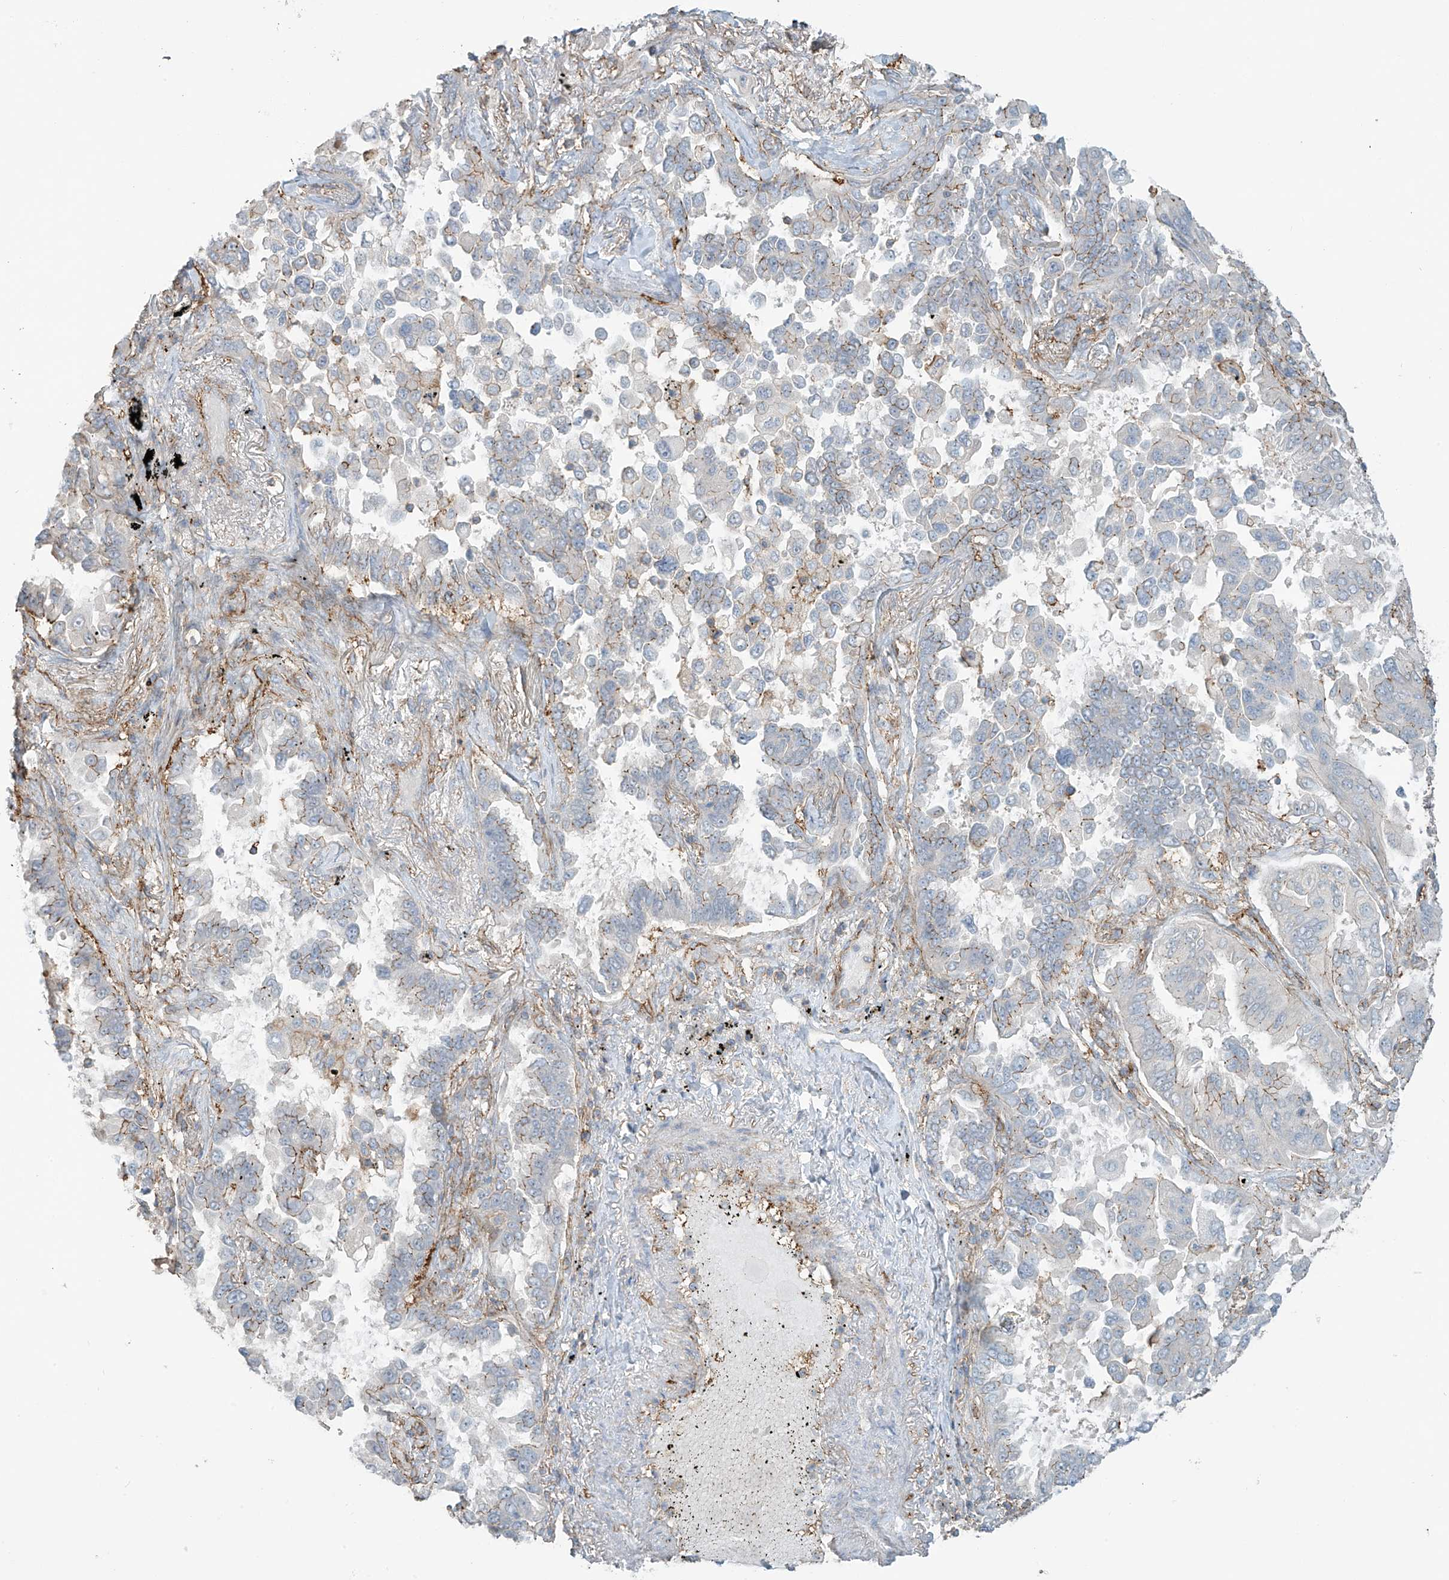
{"staining": {"intensity": "moderate", "quantity": "<25%", "location": "cytoplasmic/membranous"}, "tissue": "lung cancer", "cell_type": "Tumor cells", "image_type": "cancer", "snomed": [{"axis": "morphology", "description": "Adenocarcinoma, NOS"}, {"axis": "topography", "description": "Lung"}], "caption": "A micrograph of lung cancer stained for a protein exhibits moderate cytoplasmic/membranous brown staining in tumor cells.", "gene": "SLC9A2", "patient": {"sex": "female", "age": 67}}